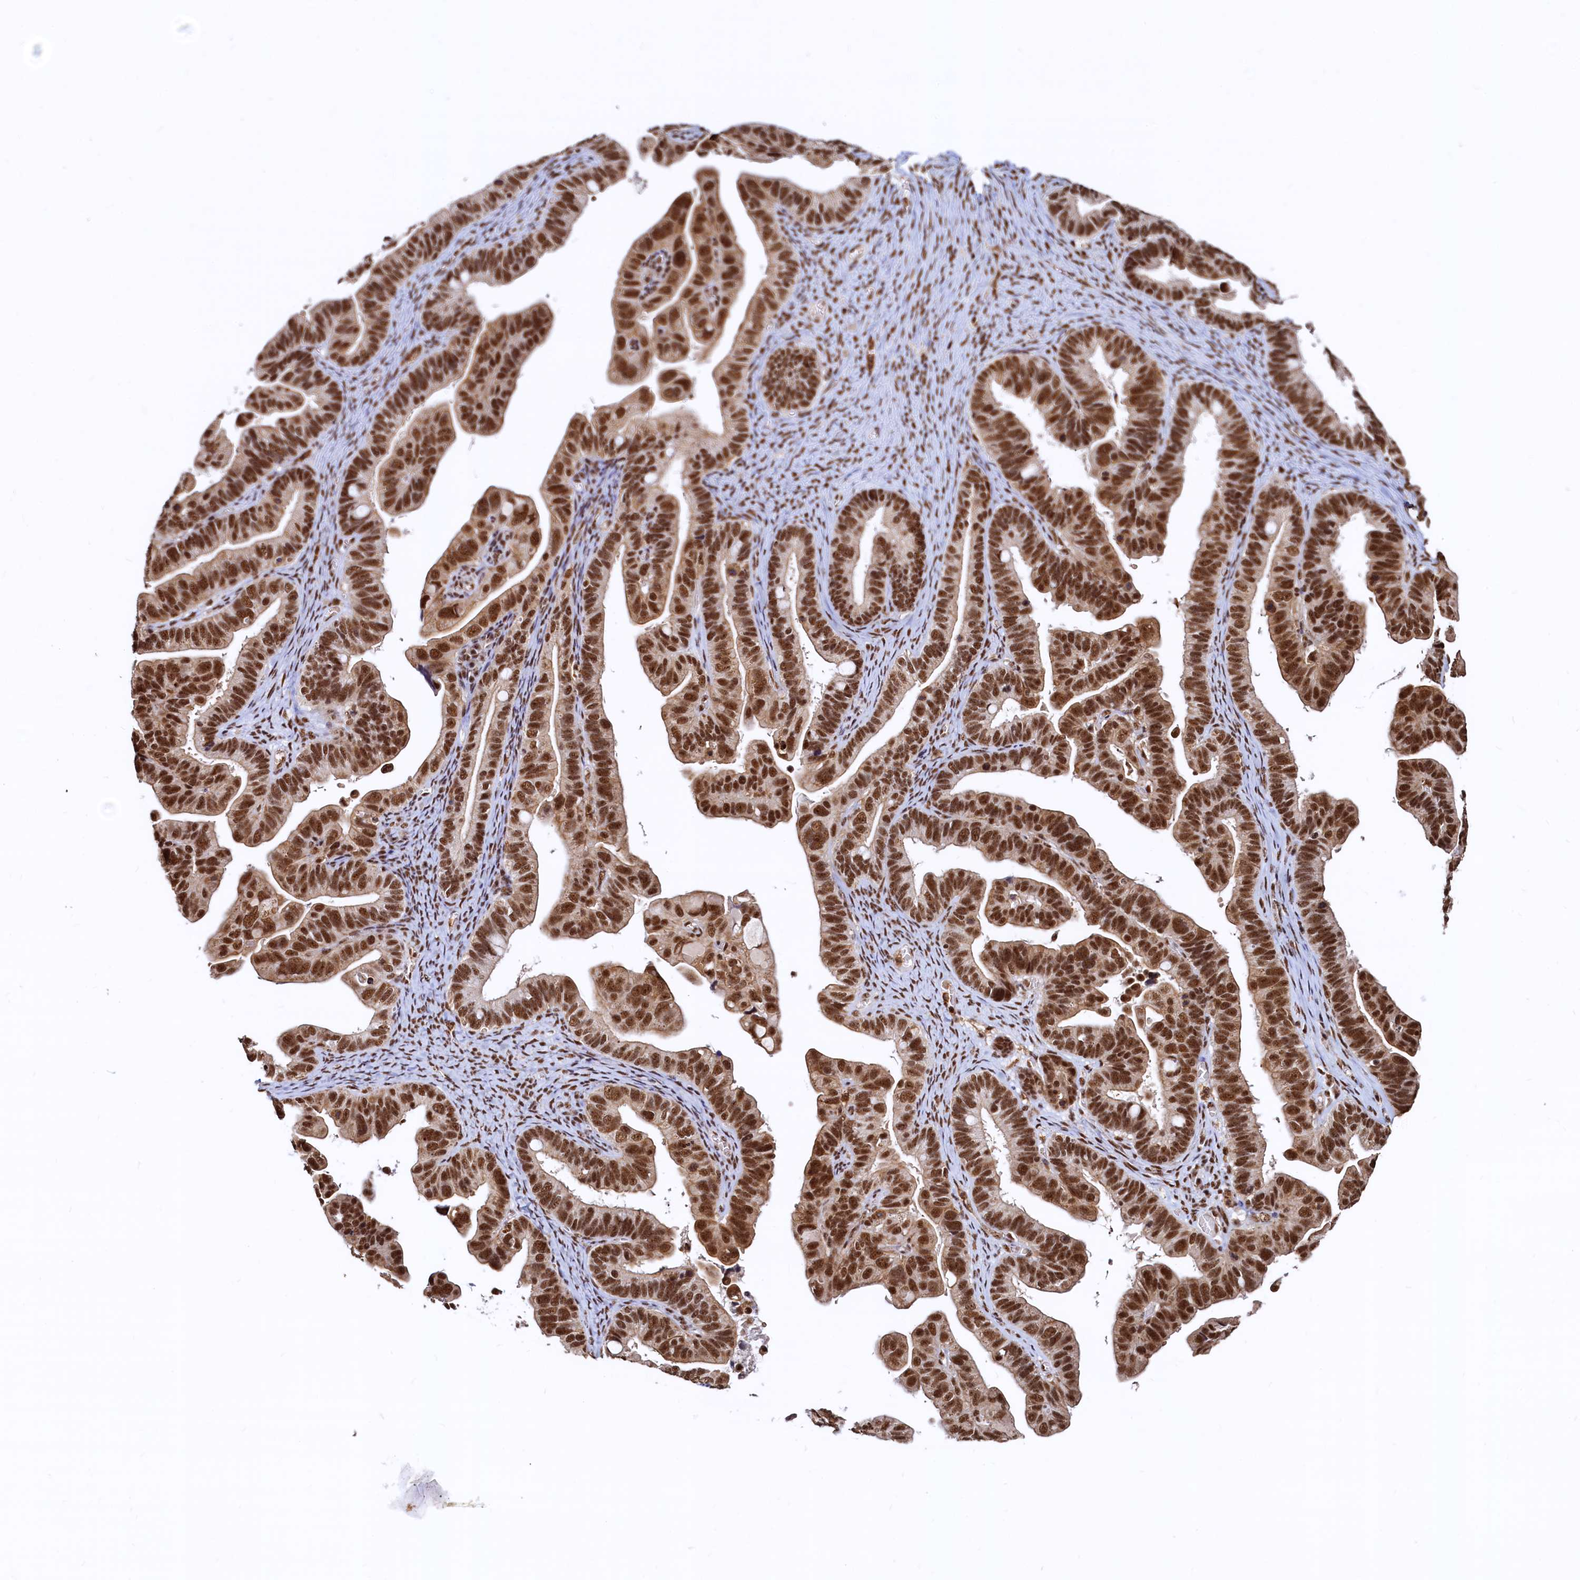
{"staining": {"intensity": "strong", "quantity": ">75%", "location": "cytoplasmic/membranous,nuclear"}, "tissue": "ovarian cancer", "cell_type": "Tumor cells", "image_type": "cancer", "snomed": [{"axis": "morphology", "description": "Cystadenocarcinoma, serous, NOS"}, {"axis": "topography", "description": "Ovary"}], "caption": "Ovarian cancer stained with DAB (3,3'-diaminobenzidine) IHC exhibits high levels of strong cytoplasmic/membranous and nuclear staining in about >75% of tumor cells. The staining was performed using DAB (3,3'-diaminobenzidine), with brown indicating positive protein expression. Nuclei are stained blue with hematoxylin.", "gene": "RSRC2", "patient": {"sex": "female", "age": 56}}